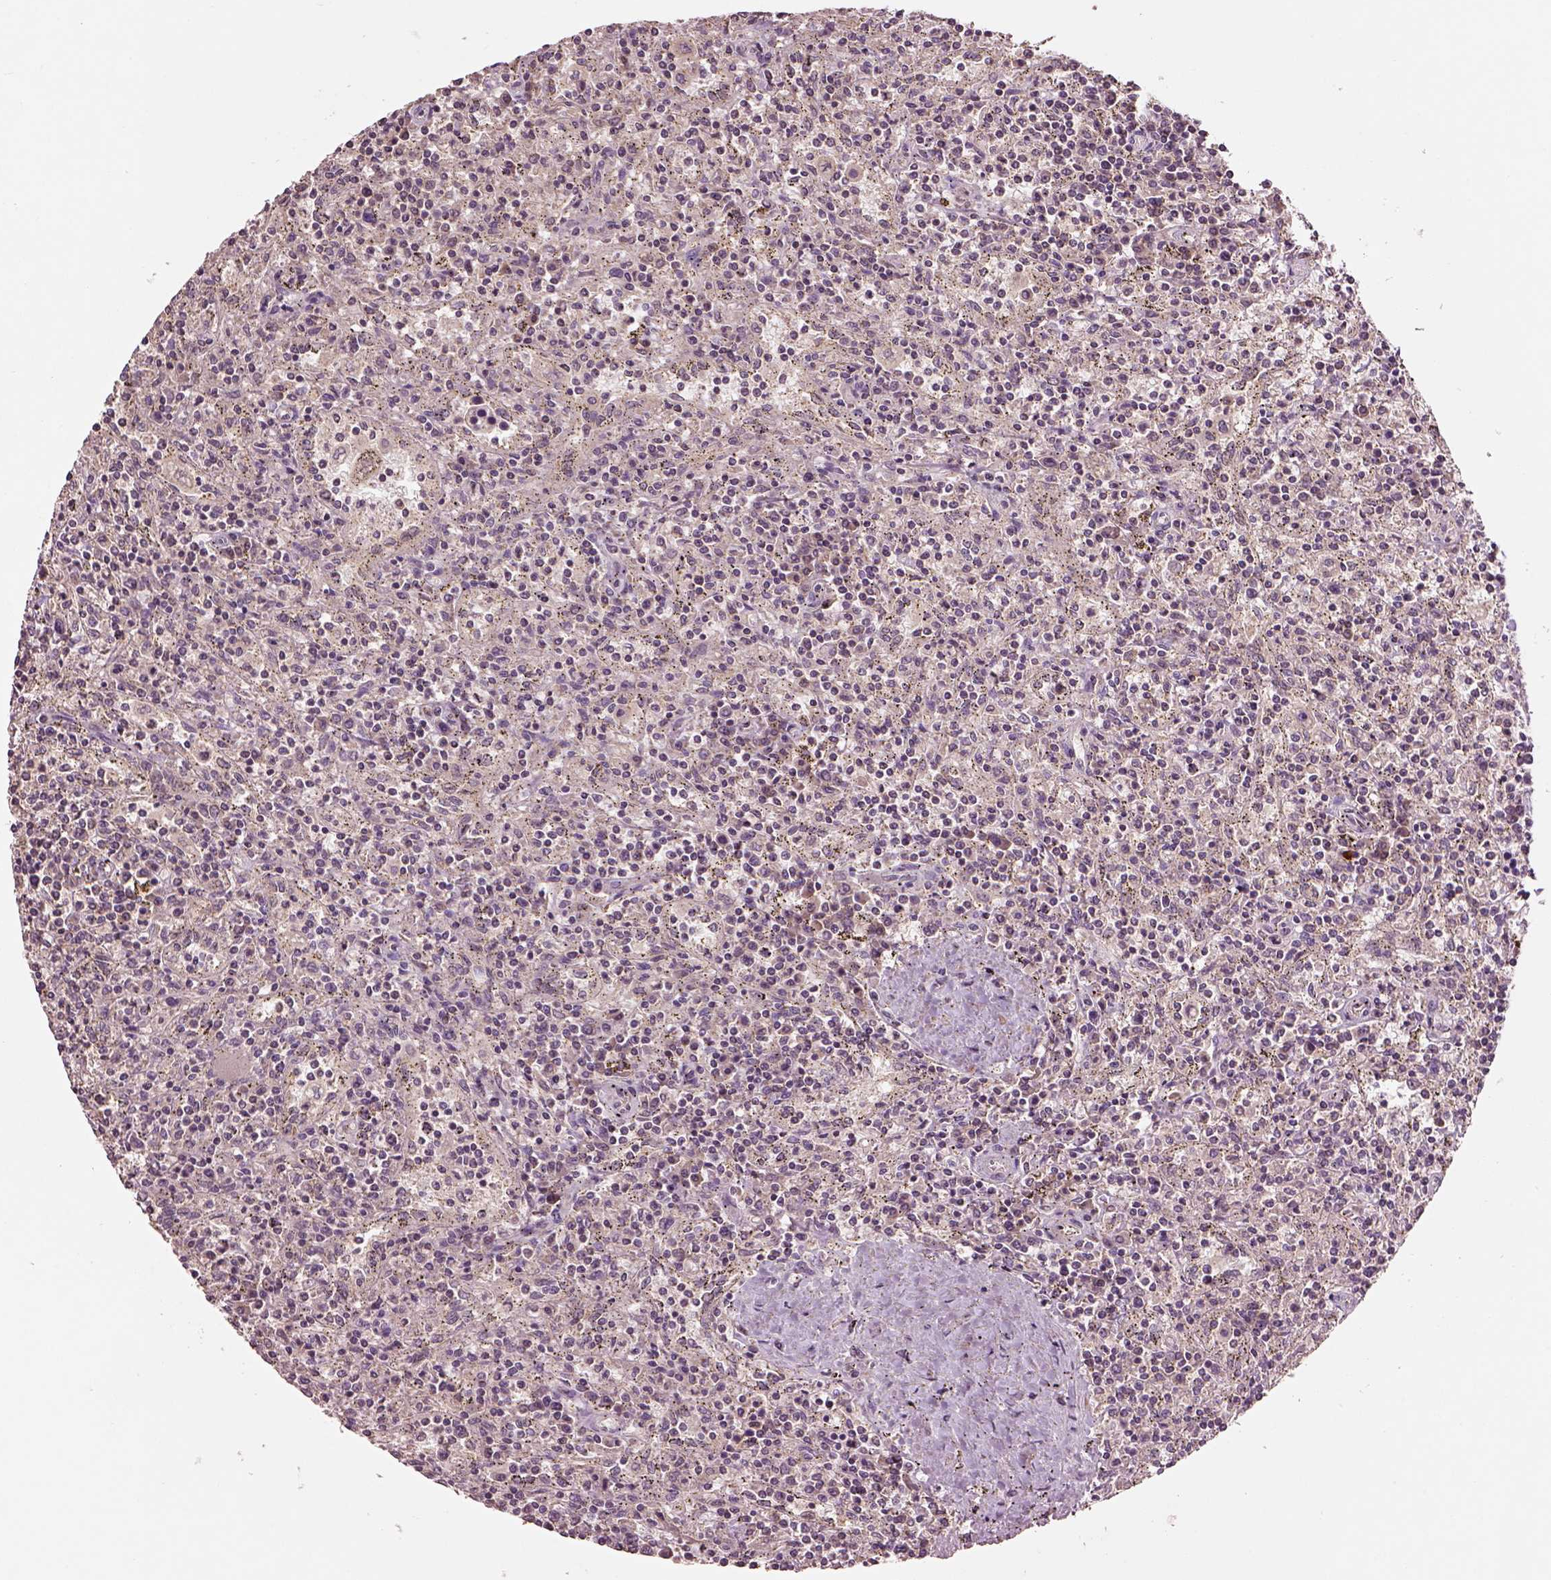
{"staining": {"intensity": "negative", "quantity": "none", "location": "none"}, "tissue": "lymphoma", "cell_type": "Tumor cells", "image_type": "cancer", "snomed": [{"axis": "morphology", "description": "Malignant lymphoma, non-Hodgkin's type, Low grade"}, {"axis": "topography", "description": "Spleen"}], "caption": "The photomicrograph demonstrates no significant staining in tumor cells of lymphoma.", "gene": "MTHFS", "patient": {"sex": "male", "age": 62}}